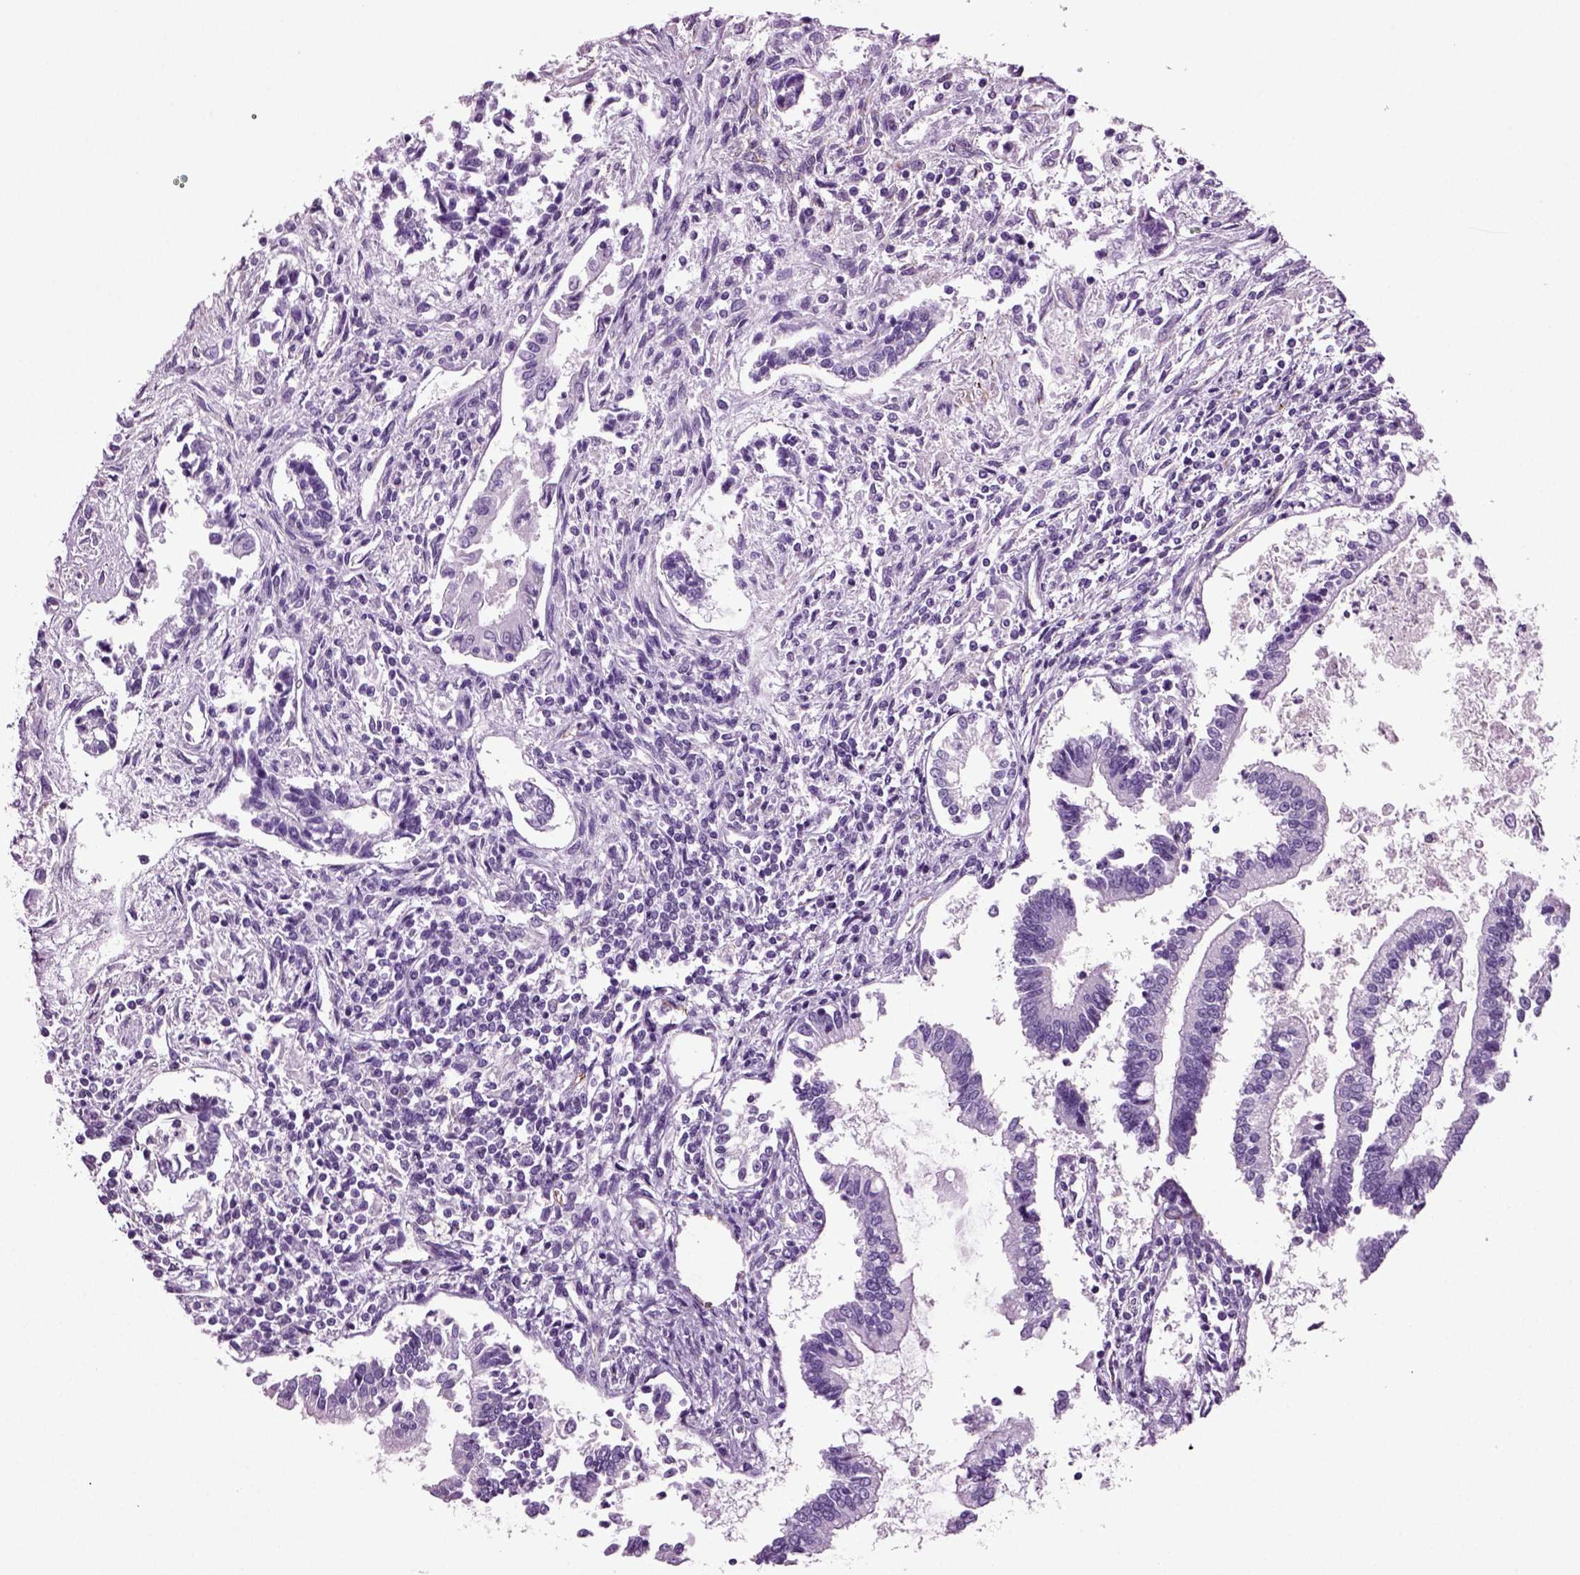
{"staining": {"intensity": "negative", "quantity": "none", "location": "none"}, "tissue": "testis cancer", "cell_type": "Tumor cells", "image_type": "cancer", "snomed": [{"axis": "morphology", "description": "Carcinoma, Embryonal, NOS"}, {"axis": "topography", "description": "Testis"}], "caption": "This is an IHC histopathology image of testis cancer. There is no expression in tumor cells.", "gene": "ACER3", "patient": {"sex": "male", "age": 37}}